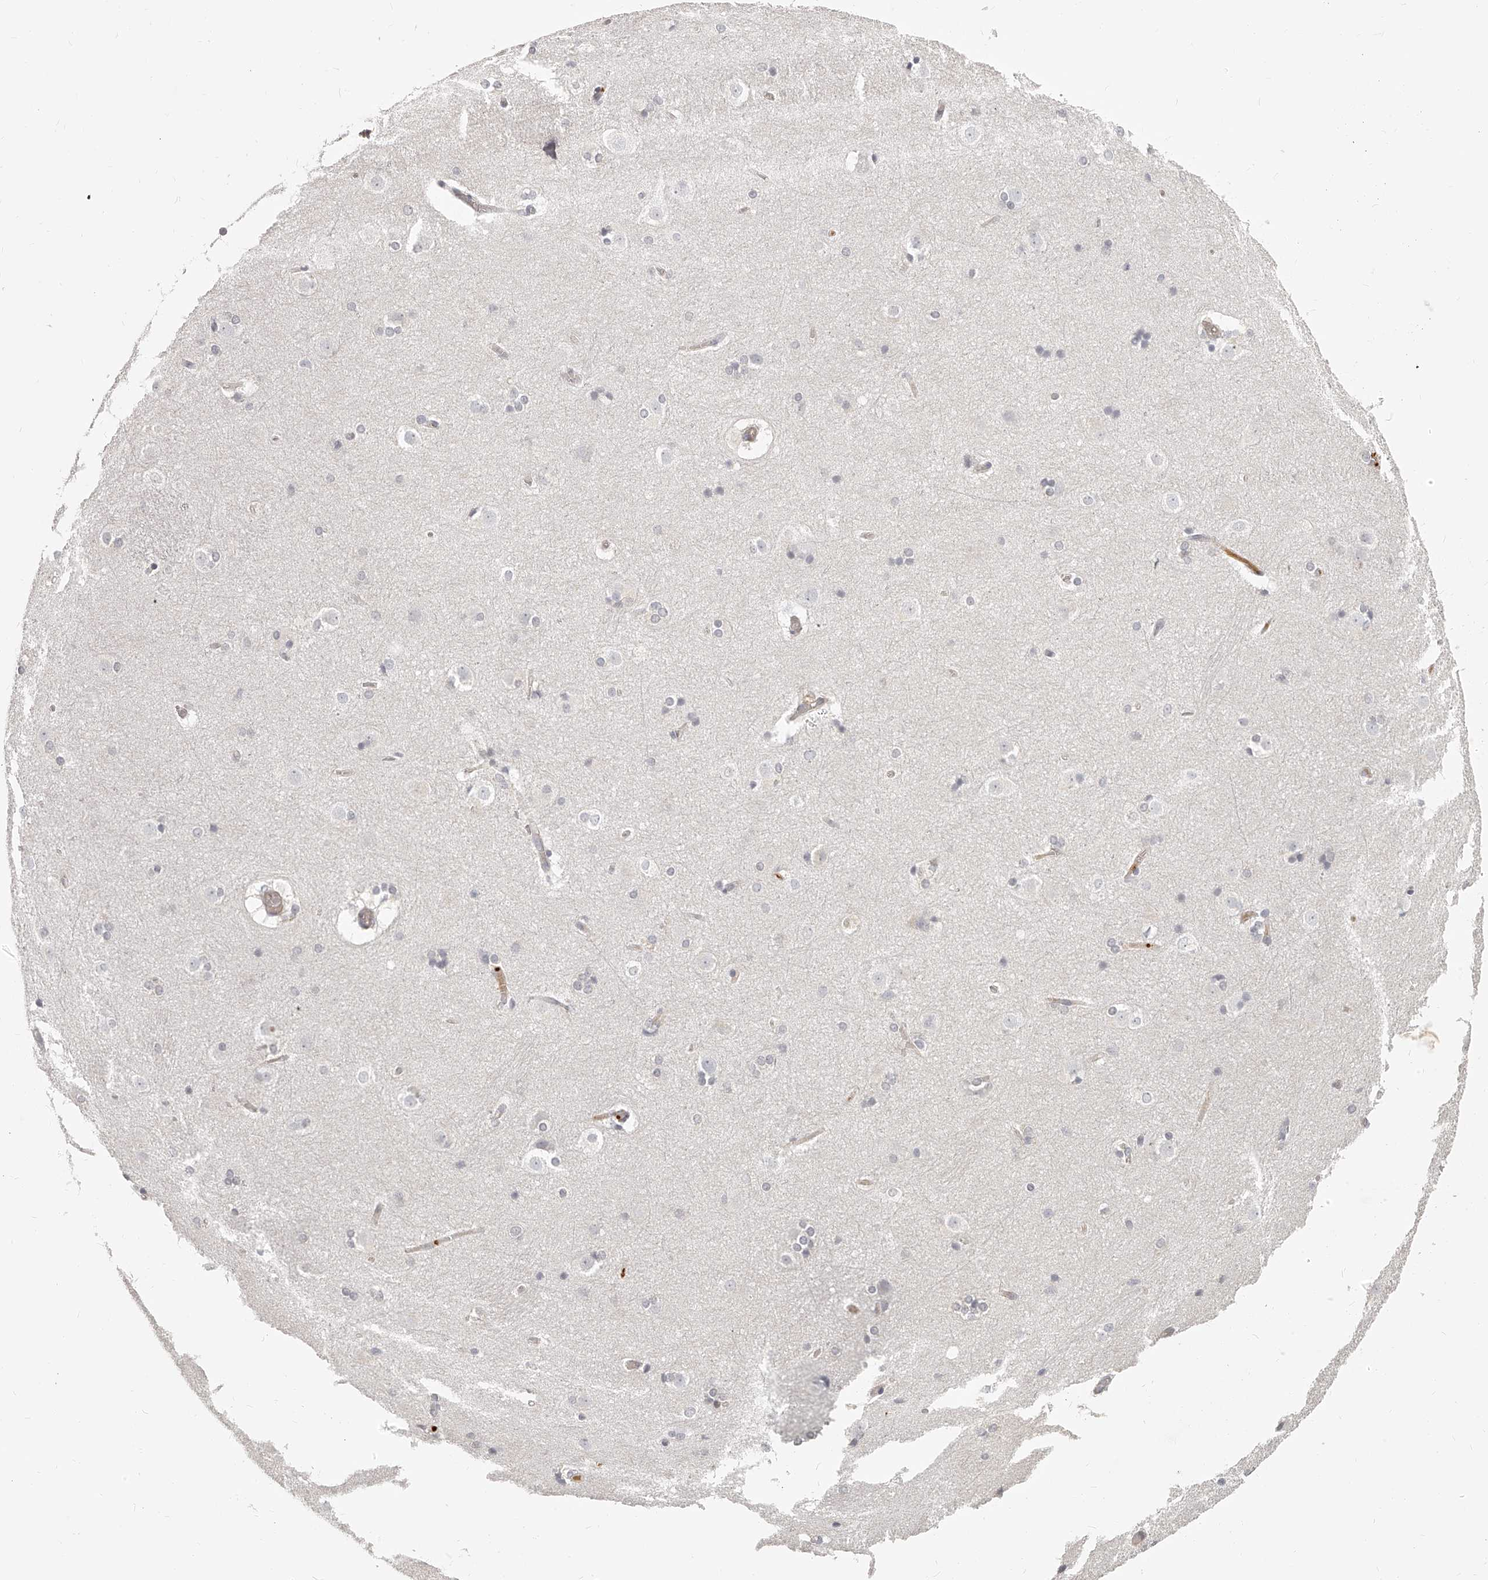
{"staining": {"intensity": "negative", "quantity": "none", "location": "none"}, "tissue": "caudate", "cell_type": "Glial cells", "image_type": "normal", "snomed": [{"axis": "morphology", "description": "Normal tissue, NOS"}, {"axis": "topography", "description": "Lateral ventricle wall"}], "caption": "IHC histopathology image of benign caudate stained for a protein (brown), which exhibits no expression in glial cells.", "gene": "ITGB3", "patient": {"sex": "female", "age": 19}}